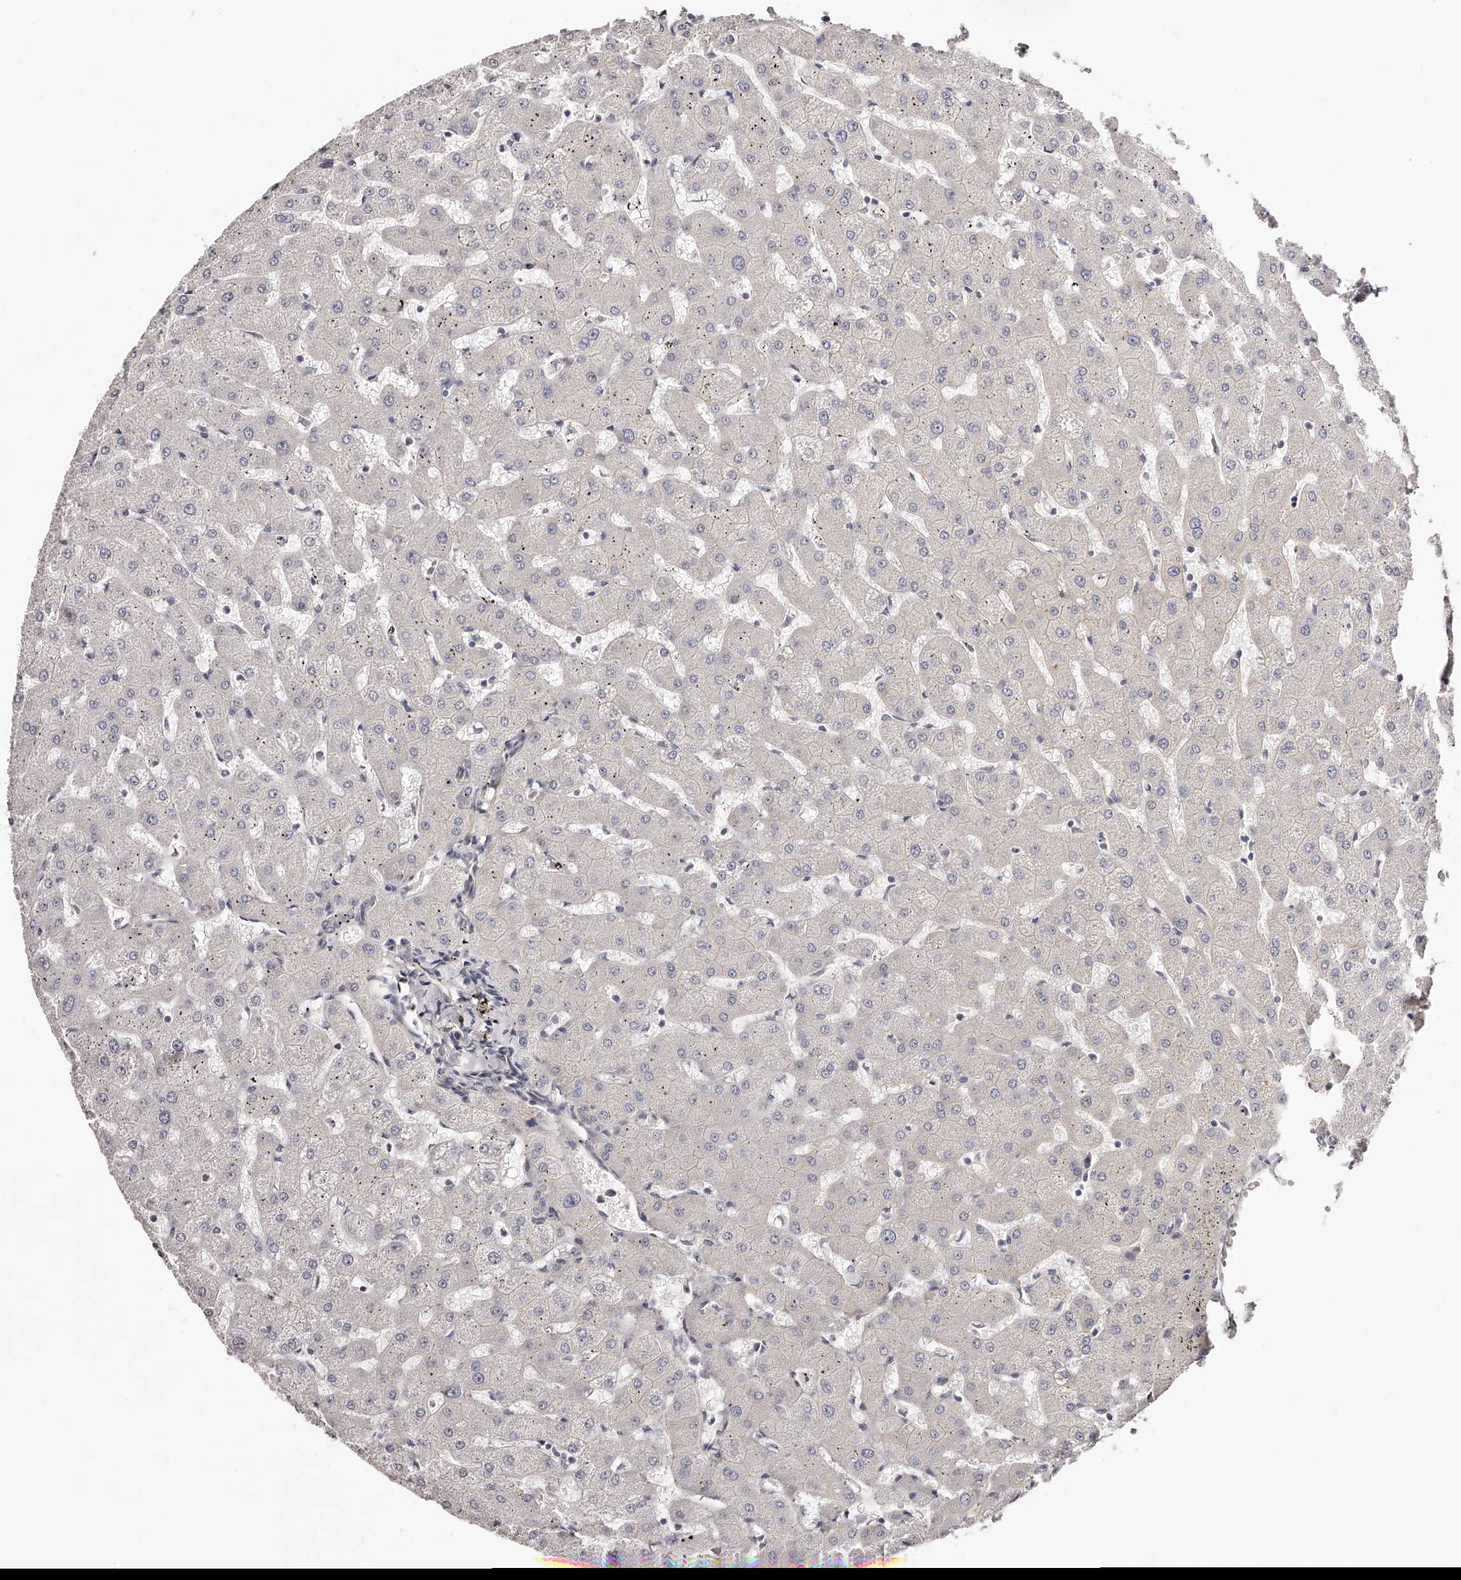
{"staining": {"intensity": "negative", "quantity": "none", "location": "none"}, "tissue": "liver", "cell_type": "Cholangiocytes", "image_type": "normal", "snomed": [{"axis": "morphology", "description": "Normal tissue, NOS"}, {"axis": "topography", "description": "Liver"}], "caption": "IHC histopathology image of normal liver: human liver stained with DAB demonstrates no significant protein expression in cholangiocytes.", "gene": "LTV1", "patient": {"sex": "female", "age": 63}}